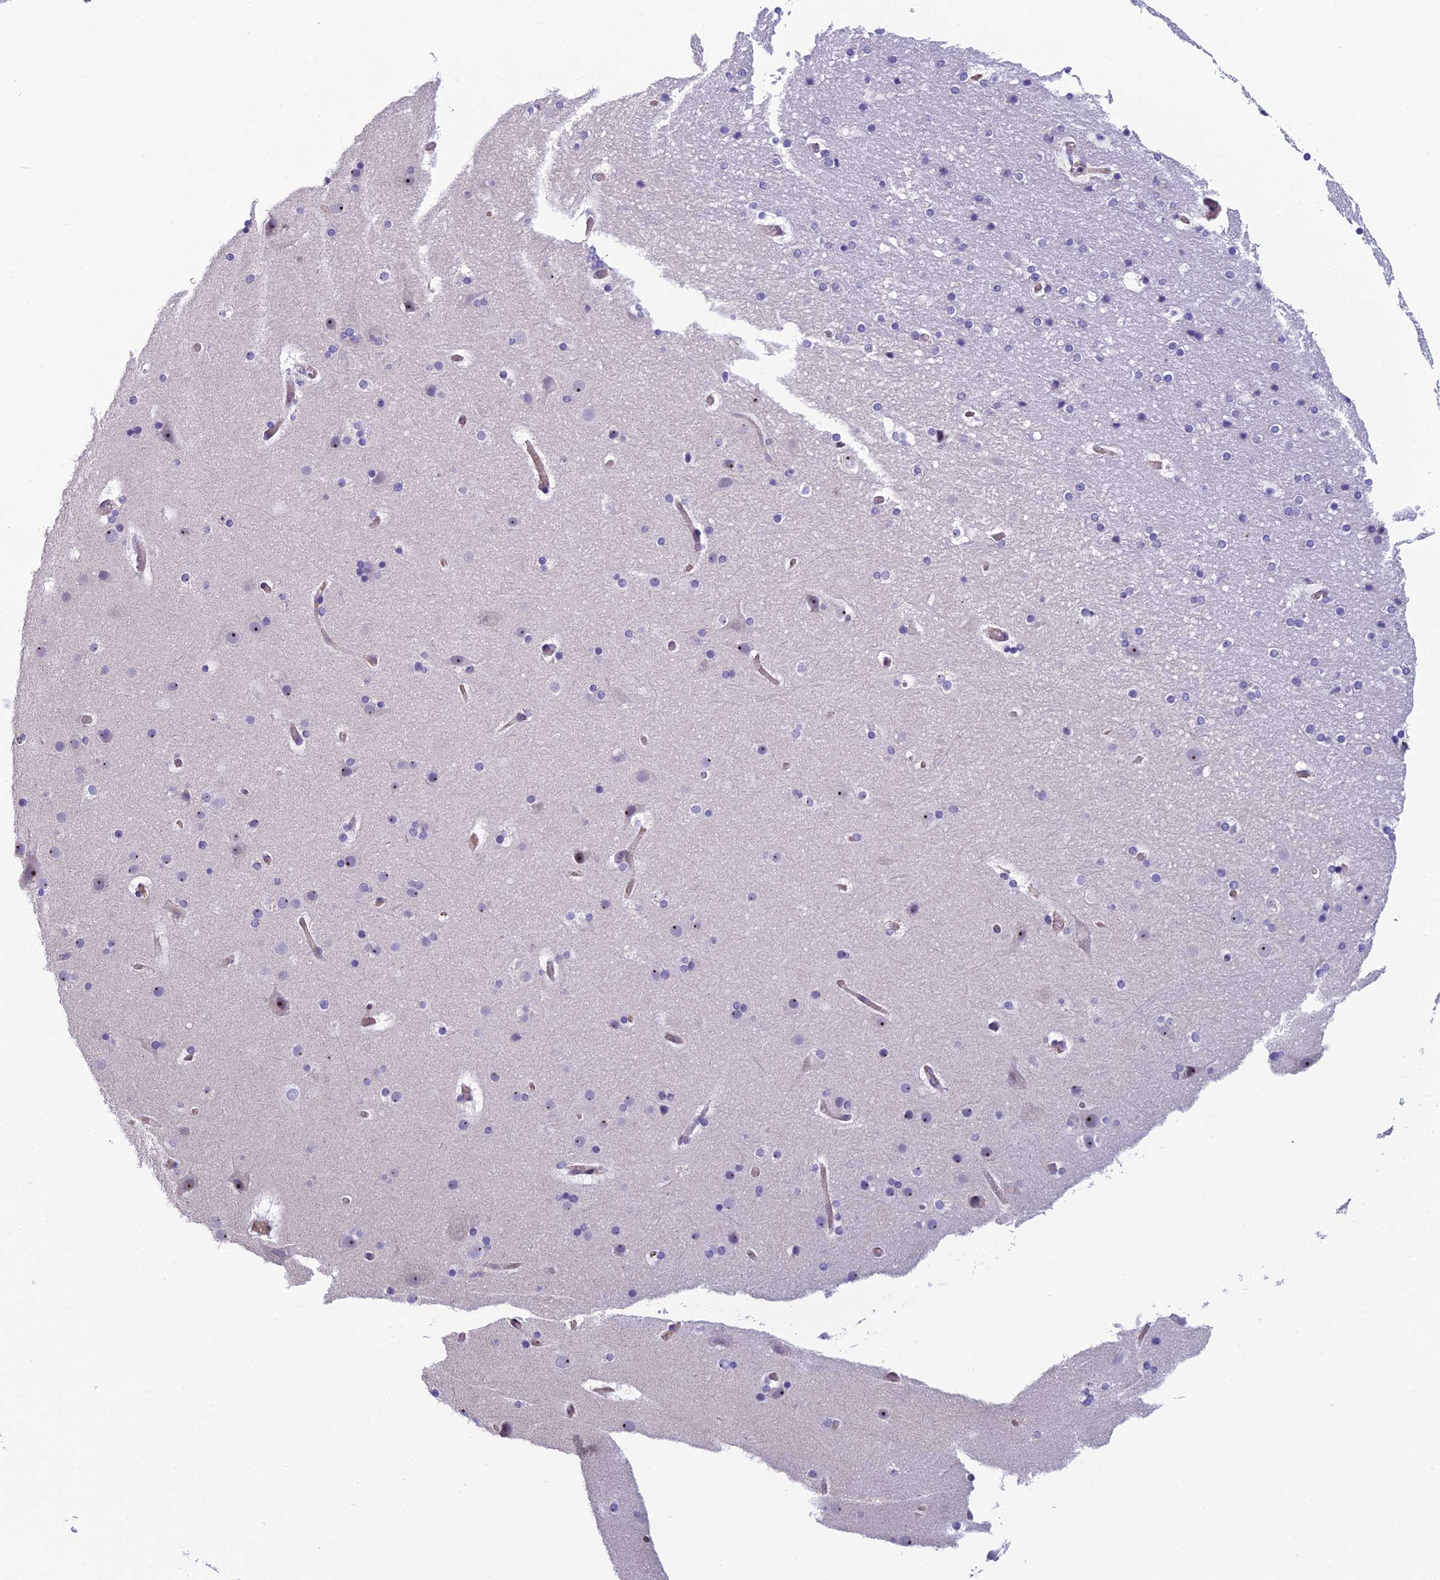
{"staining": {"intensity": "weak", "quantity": ">75%", "location": "cytoplasmic/membranous"}, "tissue": "cerebral cortex", "cell_type": "Endothelial cells", "image_type": "normal", "snomed": [{"axis": "morphology", "description": "Normal tissue, NOS"}, {"axis": "topography", "description": "Cerebral cortex"}], "caption": "Cerebral cortex was stained to show a protein in brown. There is low levels of weak cytoplasmic/membranous positivity in about >75% of endothelial cells. Using DAB (brown) and hematoxylin (blue) stains, captured at high magnification using brightfield microscopy.", "gene": "NOC2L", "patient": {"sex": "male", "age": 57}}